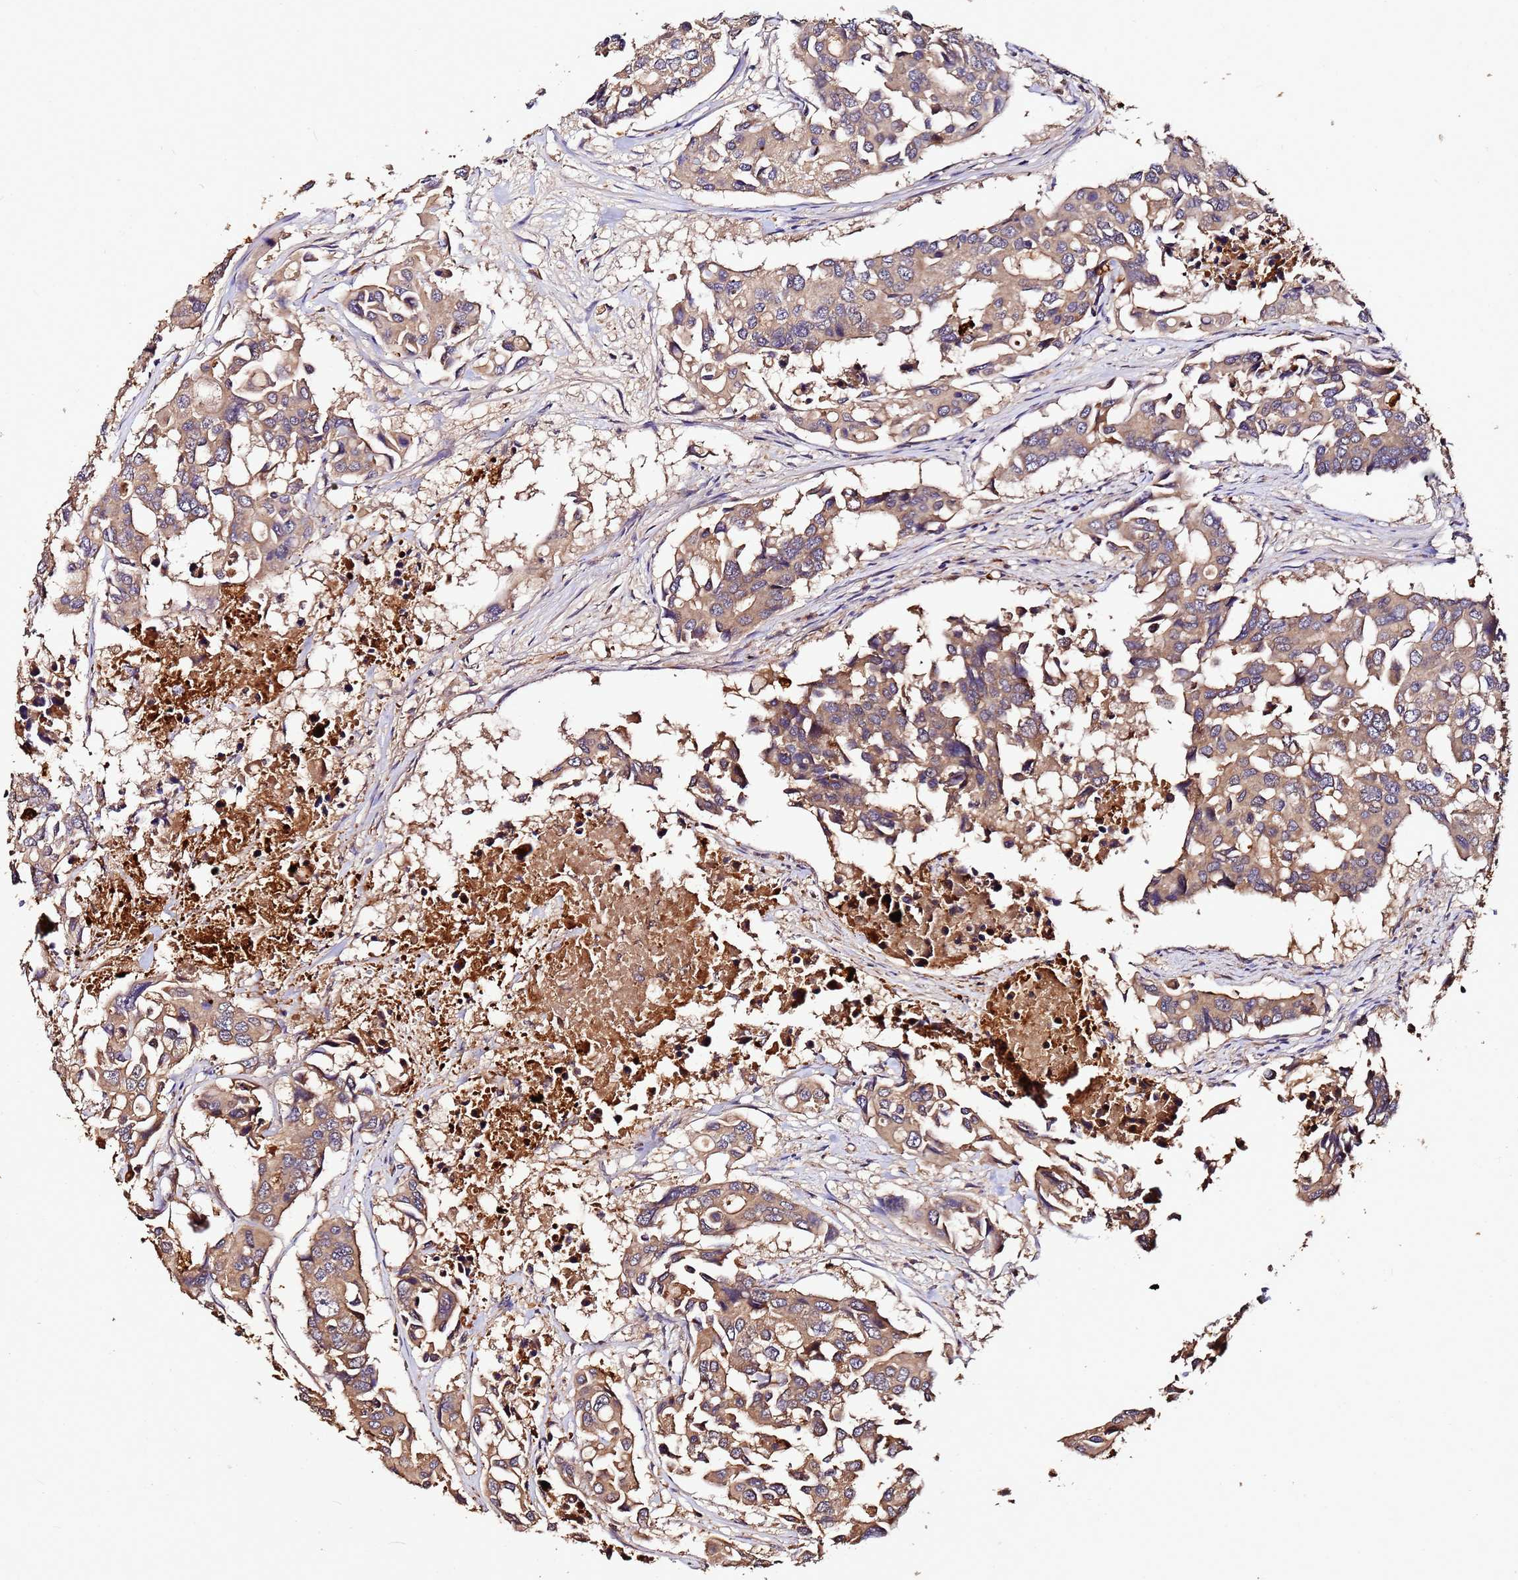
{"staining": {"intensity": "weak", "quantity": ">75%", "location": "cytoplasmic/membranous"}, "tissue": "colorectal cancer", "cell_type": "Tumor cells", "image_type": "cancer", "snomed": [{"axis": "morphology", "description": "Adenocarcinoma, NOS"}, {"axis": "topography", "description": "Colon"}], "caption": "Immunohistochemistry of colorectal adenocarcinoma reveals low levels of weak cytoplasmic/membranous staining in approximately >75% of tumor cells.", "gene": "MTERF1", "patient": {"sex": "male", "age": 77}}